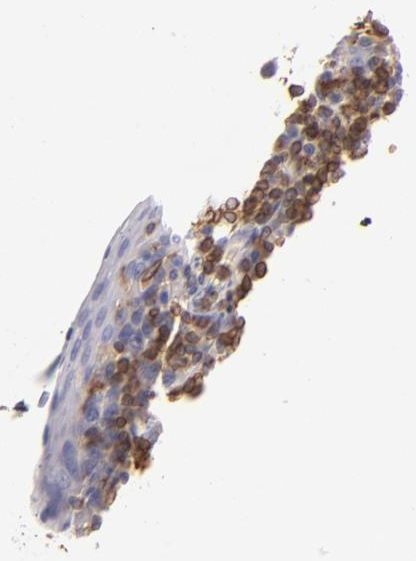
{"staining": {"intensity": "negative", "quantity": "none", "location": "none"}, "tissue": "oral mucosa", "cell_type": "Squamous epithelial cells", "image_type": "normal", "snomed": [{"axis": "morphology", "description": "Normal tissue, NOS"}, {"axis": "topography", "description": "Oral tissue"}], "caption": "Oral mucosa stained for a protein using IHC reveals no expression squamous epithelial cells.", "gene": "CD74", "patient": {"sex": "male", "age": 20}}